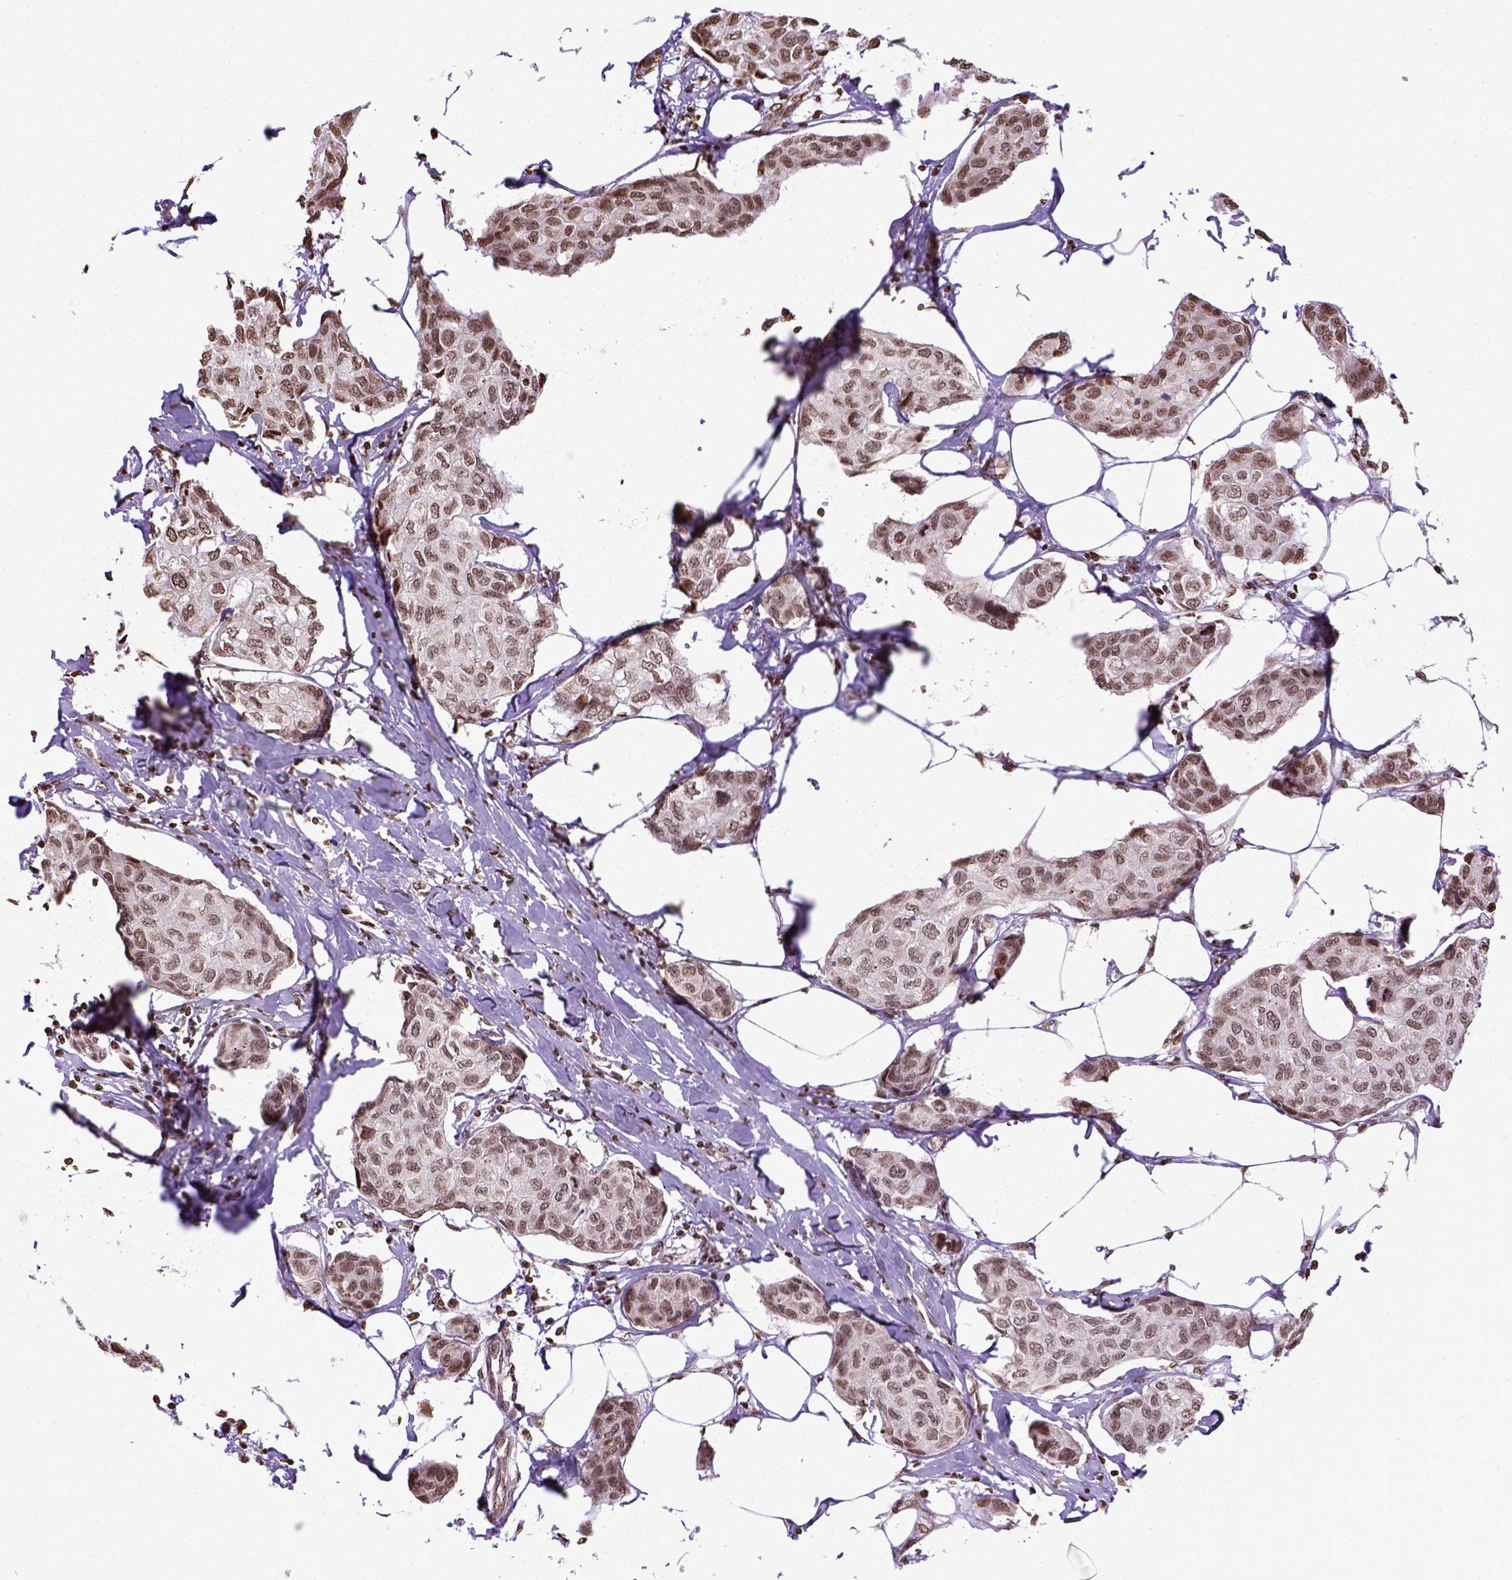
{"staining": {"intensity": "moderate", "quantity": ">75%", "location": "nuclear"}, "tissue": "breast cancer", "cell_type": "Tumor cells", "image_type": "cancer", "snomed": [{"axis": "morphology", "description": "Duct carcinoma"}, {"axis": "topography", "description": "Breast"}], "caption": "Protein expression analysis of human breast intraductal carcinoma reveals moderate nuclear staining in approximately >75% of tumor cells.", "gene": "ZNF75D", "patient": {"sex": "female", "age": 80}}